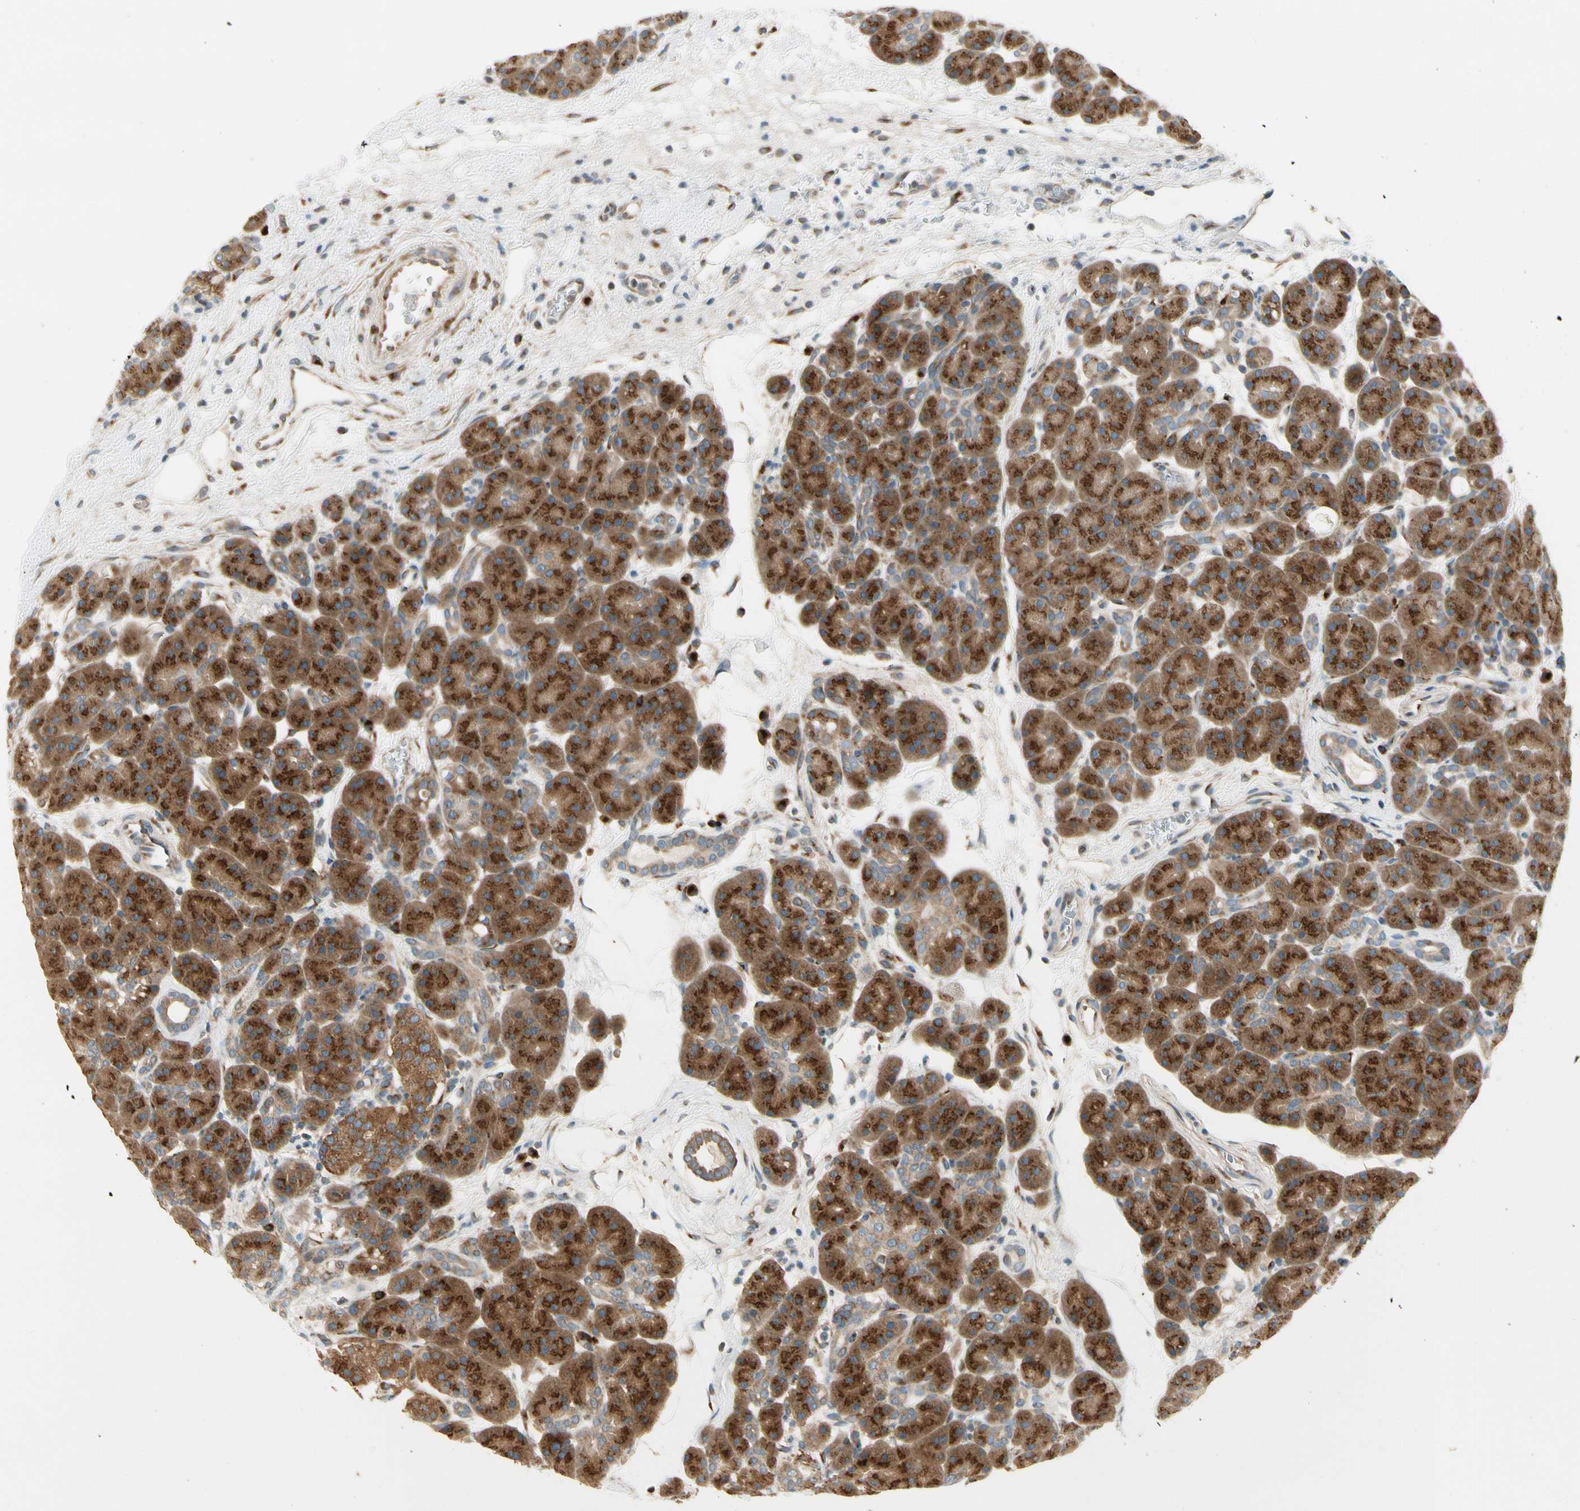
{"staining": {"intensity": "strong", "quantity": ">75%", "location": "cytoplasmic/membranous"}, "tissue": "pancreas", "cell_type": "Exocrine glandular cells", "image_type": "normal", "snomed": [{"axis": "morphology", "description": "Normal tissue, NOS"}, {"axis": "topography", "description": "Pancreas"}], "caption": "Pancreas stained with DAB immunohistochemistry (IHC) demonstrates high levels of strong cytoplasmic/membranous positivity in approximately >75% of exocrine glandular cells. The staining was performed using DAB (3,3'-diaminobenzidine), with brown indicating positive protein expression. Nuclei are stained blue with hematoxylin.", "gene": "MANSC1", "patient": {"sex": "male", "age": 66}}